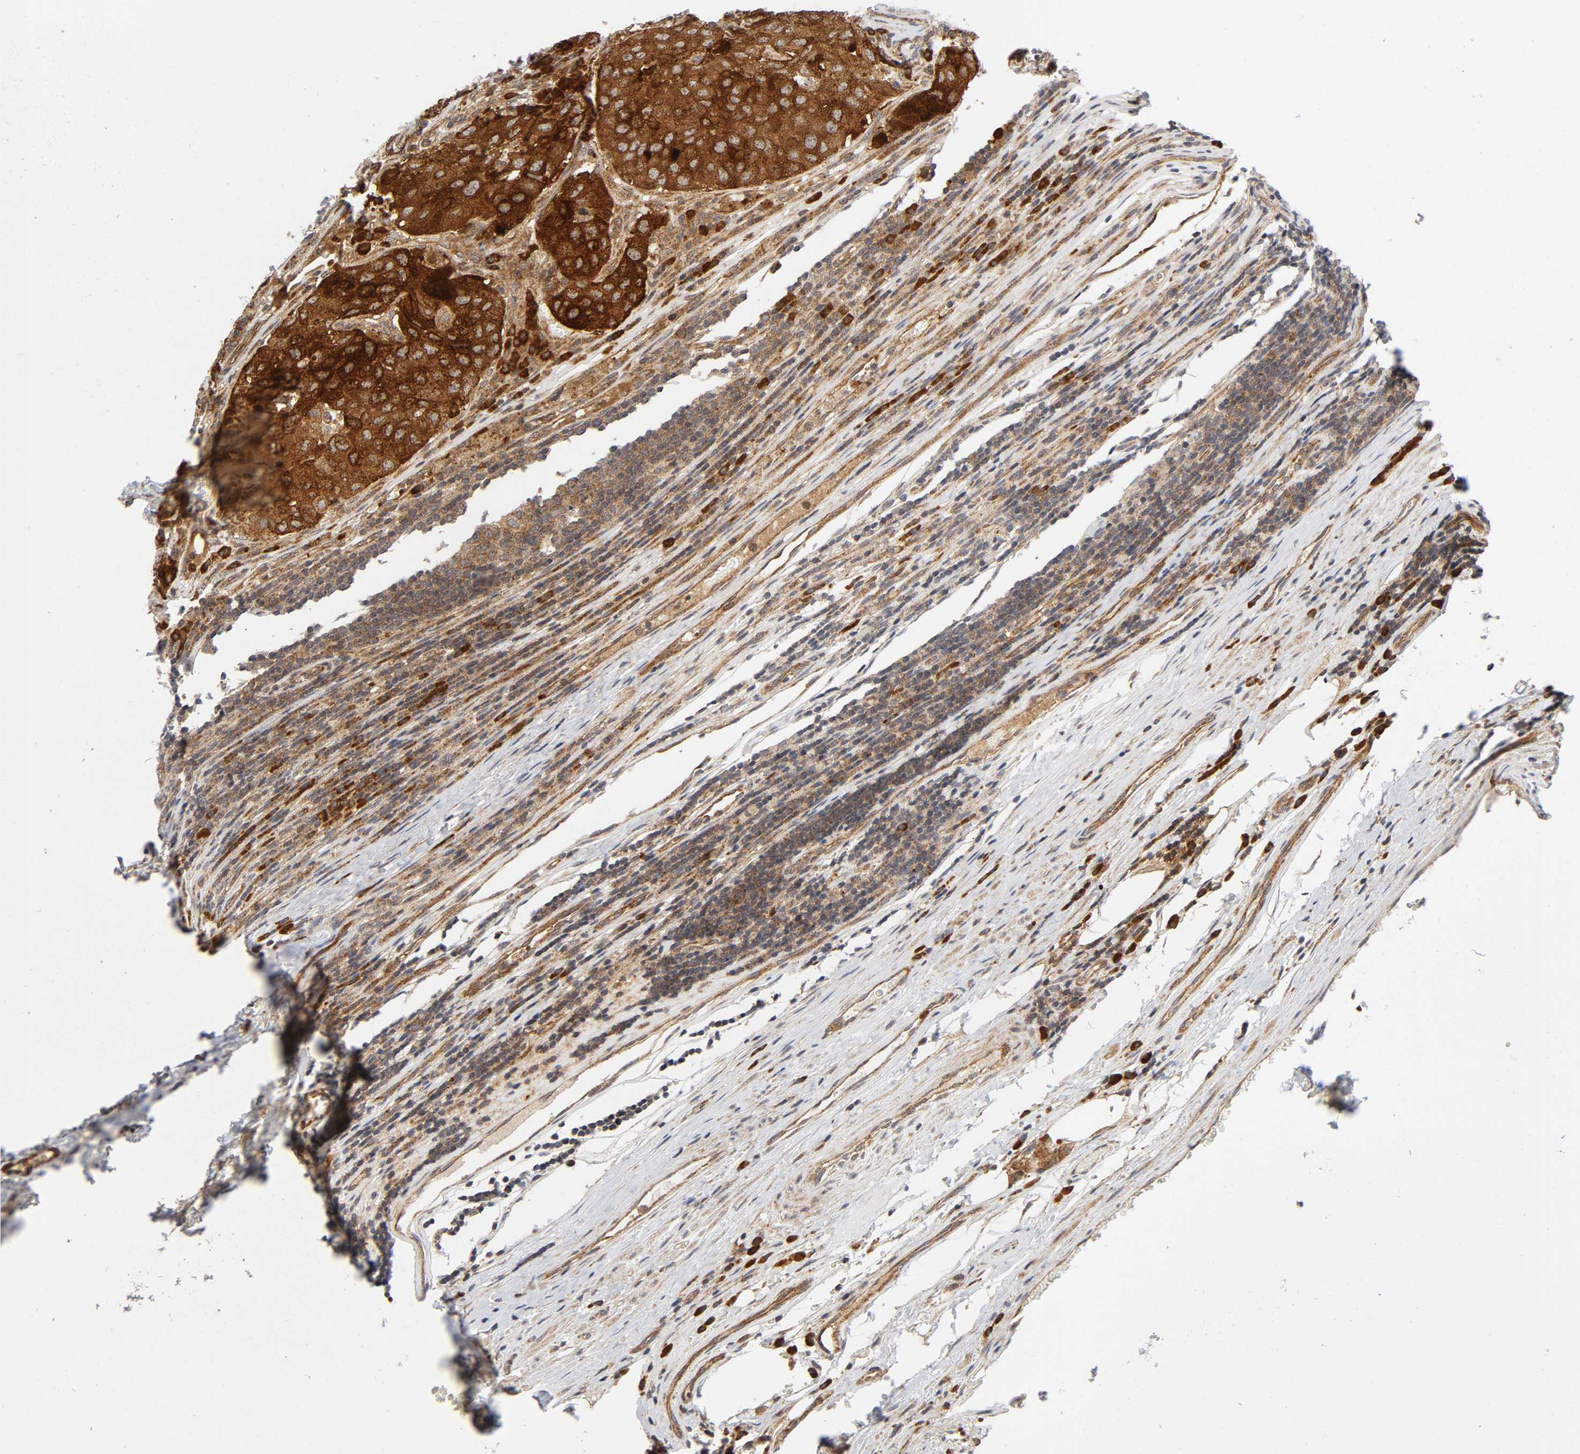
{"staining": {"intensity": "strong", "quantity": ">75%", "location": "cytoplasmic/membranous"}, "tissue": "urothelial cancer", "cell_type": "Tumor cells", "image_type": "cancer", "snomed": [{"axis": "morphology", "description": "Urothelial carcinoma, High grade"}, {"axis": "topography", "description": "Lymph node"}, {"axis": "topography", "description": "Urinary bladder"}], "caption": "High-grade urothelial carcinoma stained with immunohistochemistry reveals strong cytoplasmic/membranous expression in approximately >75% of tumor cells.", "gene": "EIF5", "patient": {"sex": "male", "age": 51}}